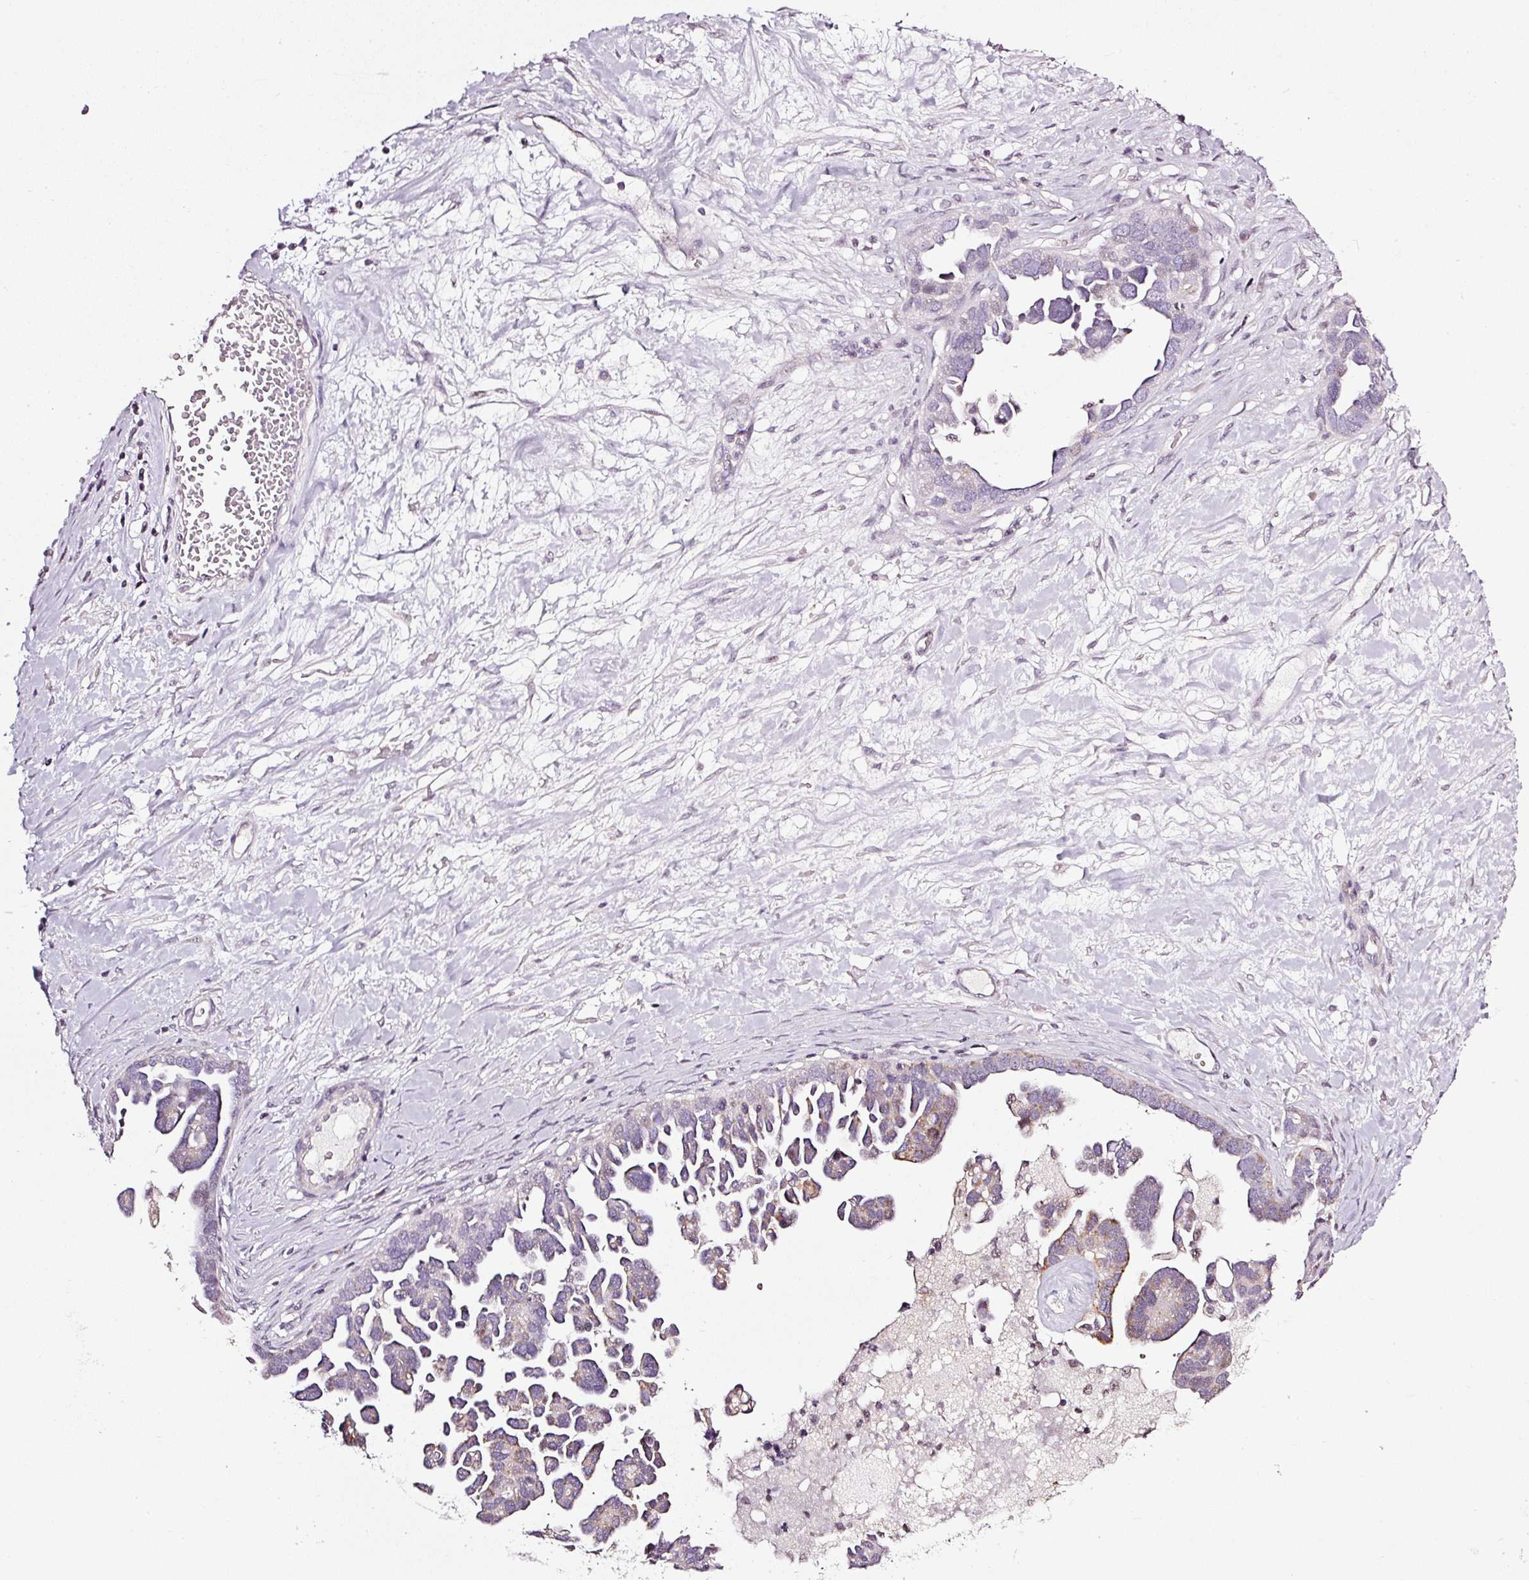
{"staining": {"intensity": "moderate", "quantity": "<25%", "location": "cytoplasmic/membranous"}, "tissue": "ovarian cancer", "cell_type": "Tumor cells", "image_type": "cancer", "snomed": [{"axis": "morphology", "description": "Cystadenocarcinoma, serous, NOS"}, {"axis": "topography", "description": "Ovary"}], "caption": "Ovarian cancer tissue demonstrates moderate cytoplasmic/membranous positivity in about <25% of tumor cells", "gene": "NRDE2", "patient": {"sex": "female", "age": 54}}